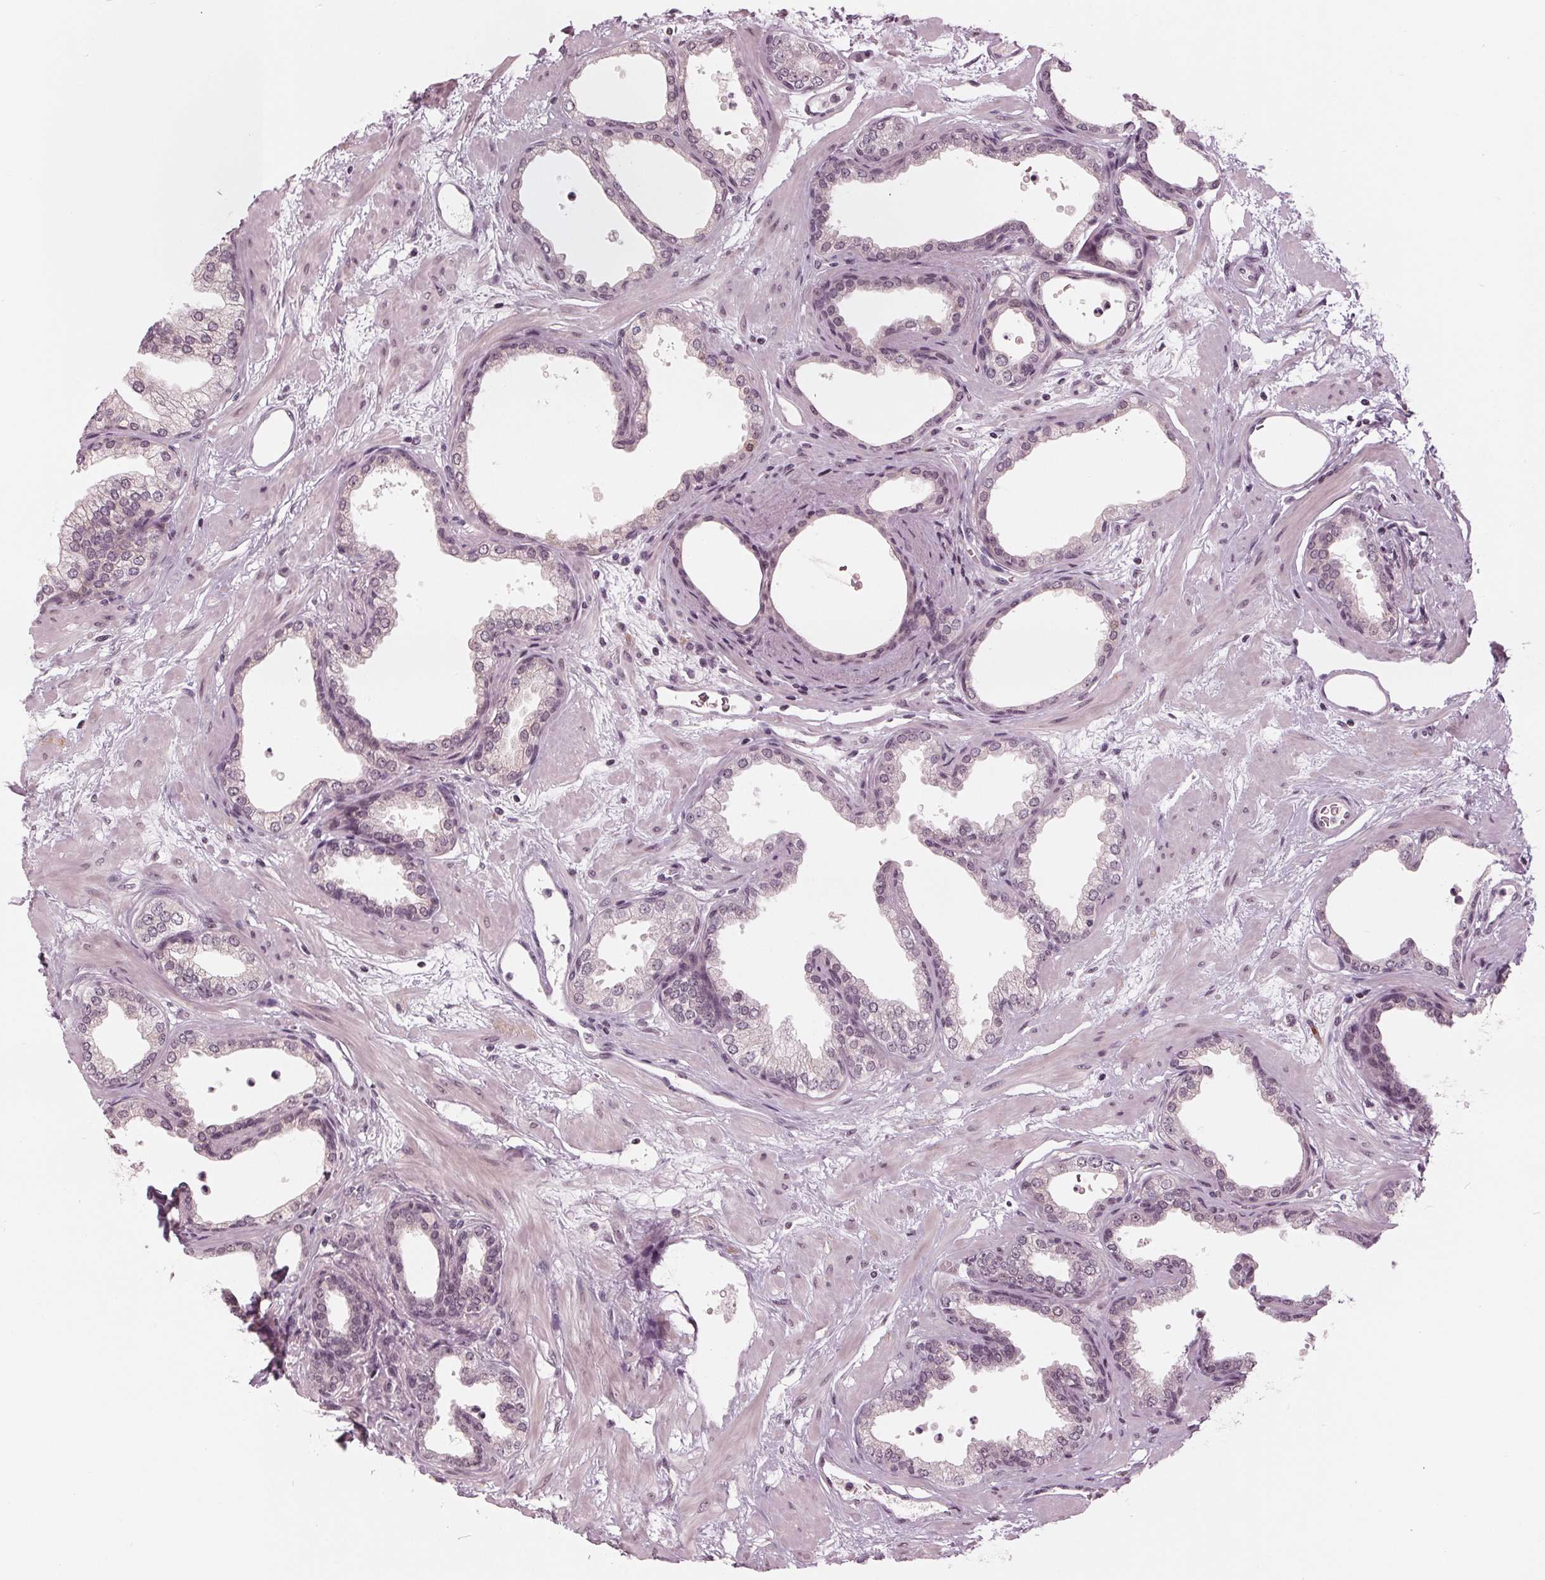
{"staining": {"intensity": "weak", "quantity": "<25%", "location": "nuclear"}, "tissue": "prostate", "cell_type": "Glandular cells", "image_type": "normal", "snomed": [{"axis": "morphology", "description": "Normal tissue, NOS"}, {"axis": "topography", "description": "Prostate"}], "caption": "High power microscopy photomicrograph of an immunohistochemistry micrograph of unremarkable prostate, revealing no significant positivity in glandular cells.", "gene": "SLX4", "patient": {"sex": "male", "age": 37}}